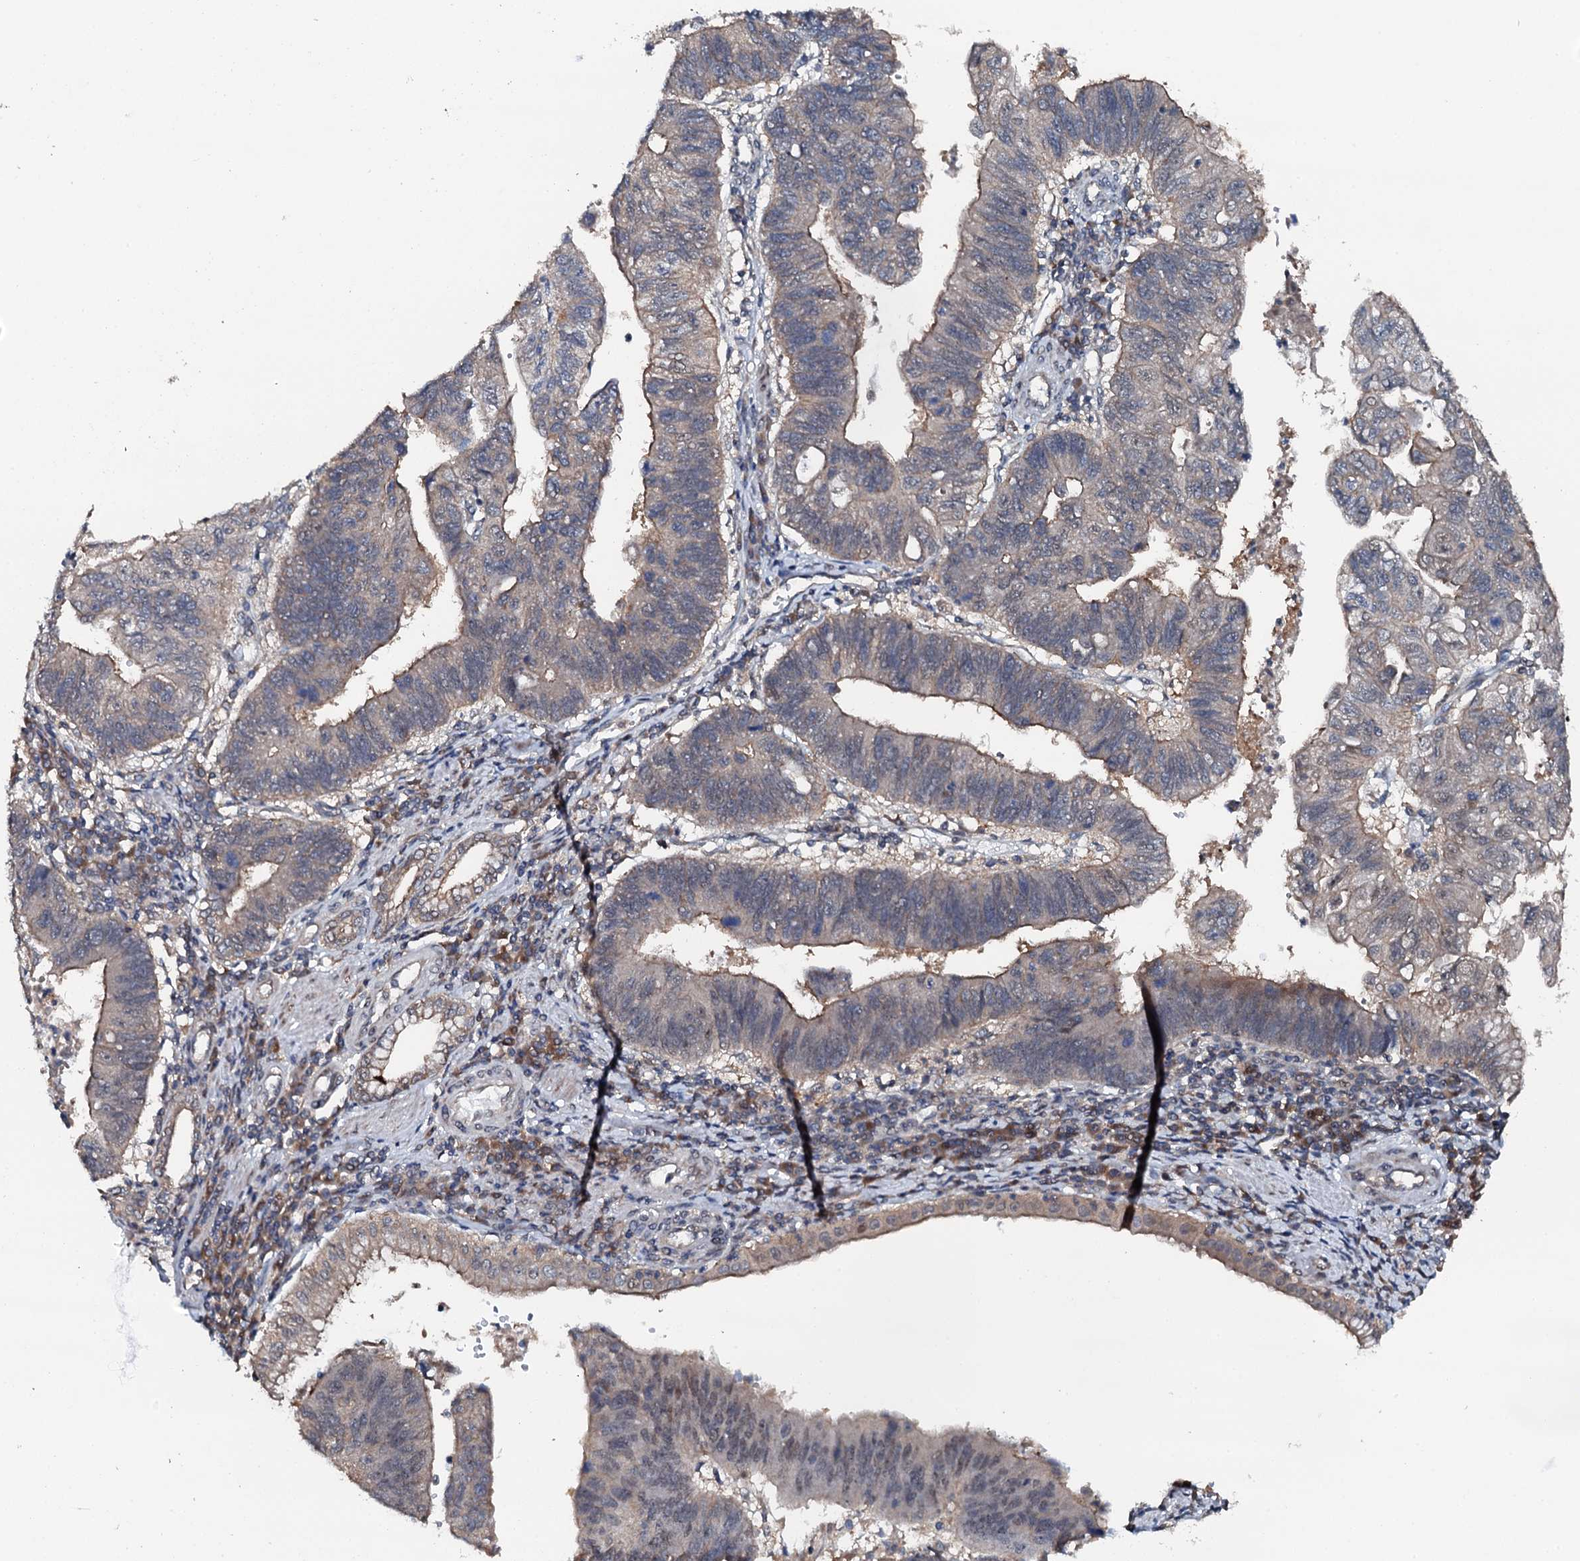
{"staining": {"intensity": "weak", "quantity": "<25%", "location": "cytoplasmic/membranous"}, "tissue": "stomach cancer", "cell_type": "Tumor cells", "image_type": "cancer", "snomed": [{"axis": "morphology", "description": "Adenocarcinoma, NOS"}, {"axis": "topography", "description": "Stomach"}], "caption": "This is an immunohistochemistry (IHC) histopathology image of human stomach cancer (adenocarcinoma). There is no expression in tumor cells.", "gene": "FLYWCH1", "patient": {"sex": "male", "age": 59}}